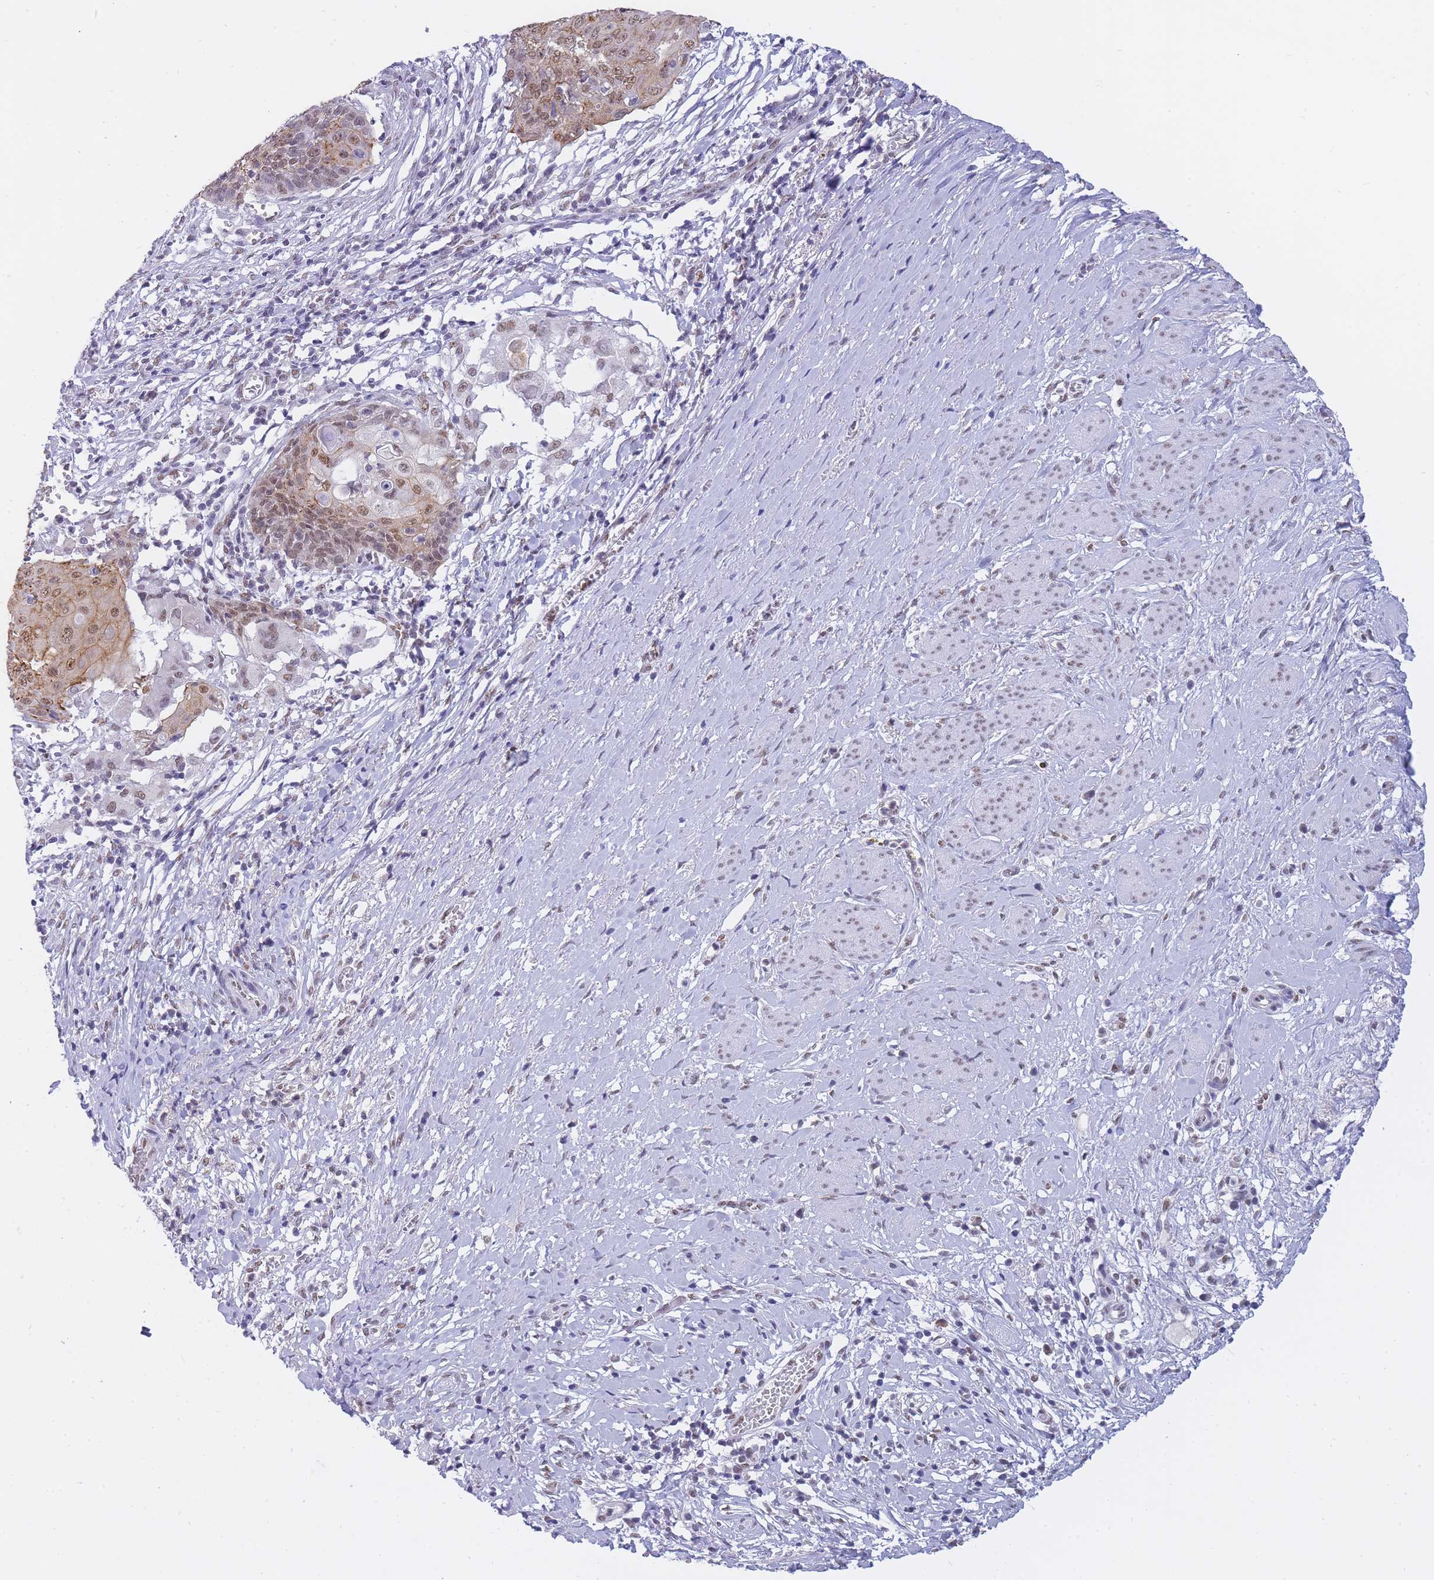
{"staining": {"intensity": "strong", "quantity": "25%-75%", "location": "cytoplasmic/membranous,nuclear"}, "tissue": "cervical cancer", "cell_type": "Tumor cells", "image_type": "cancer", "snomed": [{"axis": "morphology", "description": "Squamous cell carcinoma, NOS"}, {"axis": "topography", "description": "Cervix"}], "caption": "A high-resolution histopathology image shows immunohistochemistry (IHC) staining of cervical squamous cell carcinoma, which reveals strong cytoplasmic/membranous and nuclear expression in about 25%-75% of tumor cells.", "gene": "FRAT2", "patient": {"sex": "female", "age": 39}}